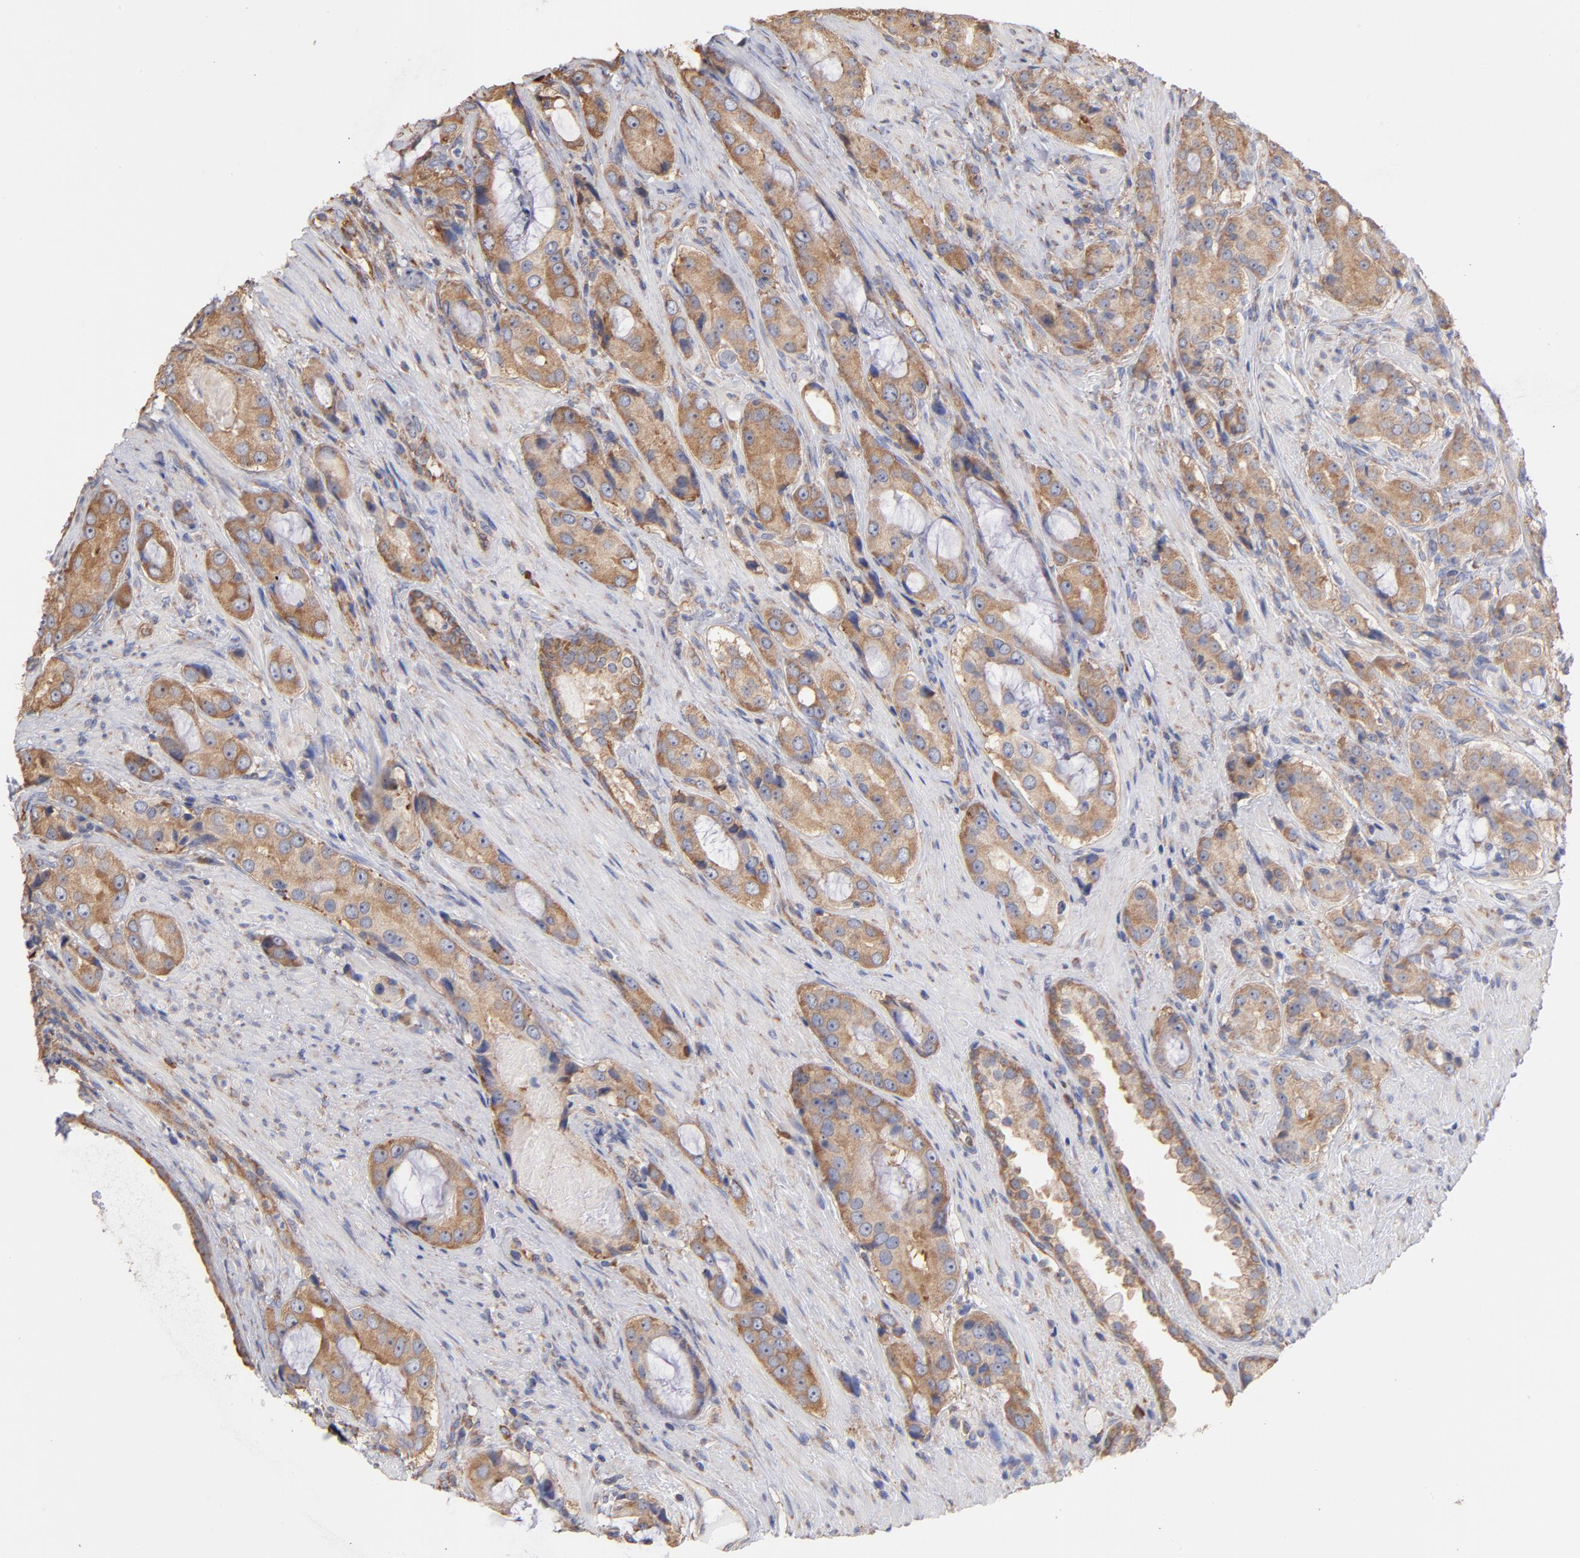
{"staining": {"intensity": "moderate", "quantity": ">75%", "location": "cytoplasmic/membranous"}, "tissue": "prostate cancer", "cell_type": "Tumor cells", "image_type": "cancer", "snomed": [{"axis": "morphology", "description": "Adenocarcinoma, High grade"}, {"axis": "topography", "description": "Prostate"}], "caption": "Tumor cells exhibit moderate cytoplasmic/membranous staining in about >75% of cells in prostate cancer.", "gene": "RPL9", "patient": {"sex": "male", "age": 72}}